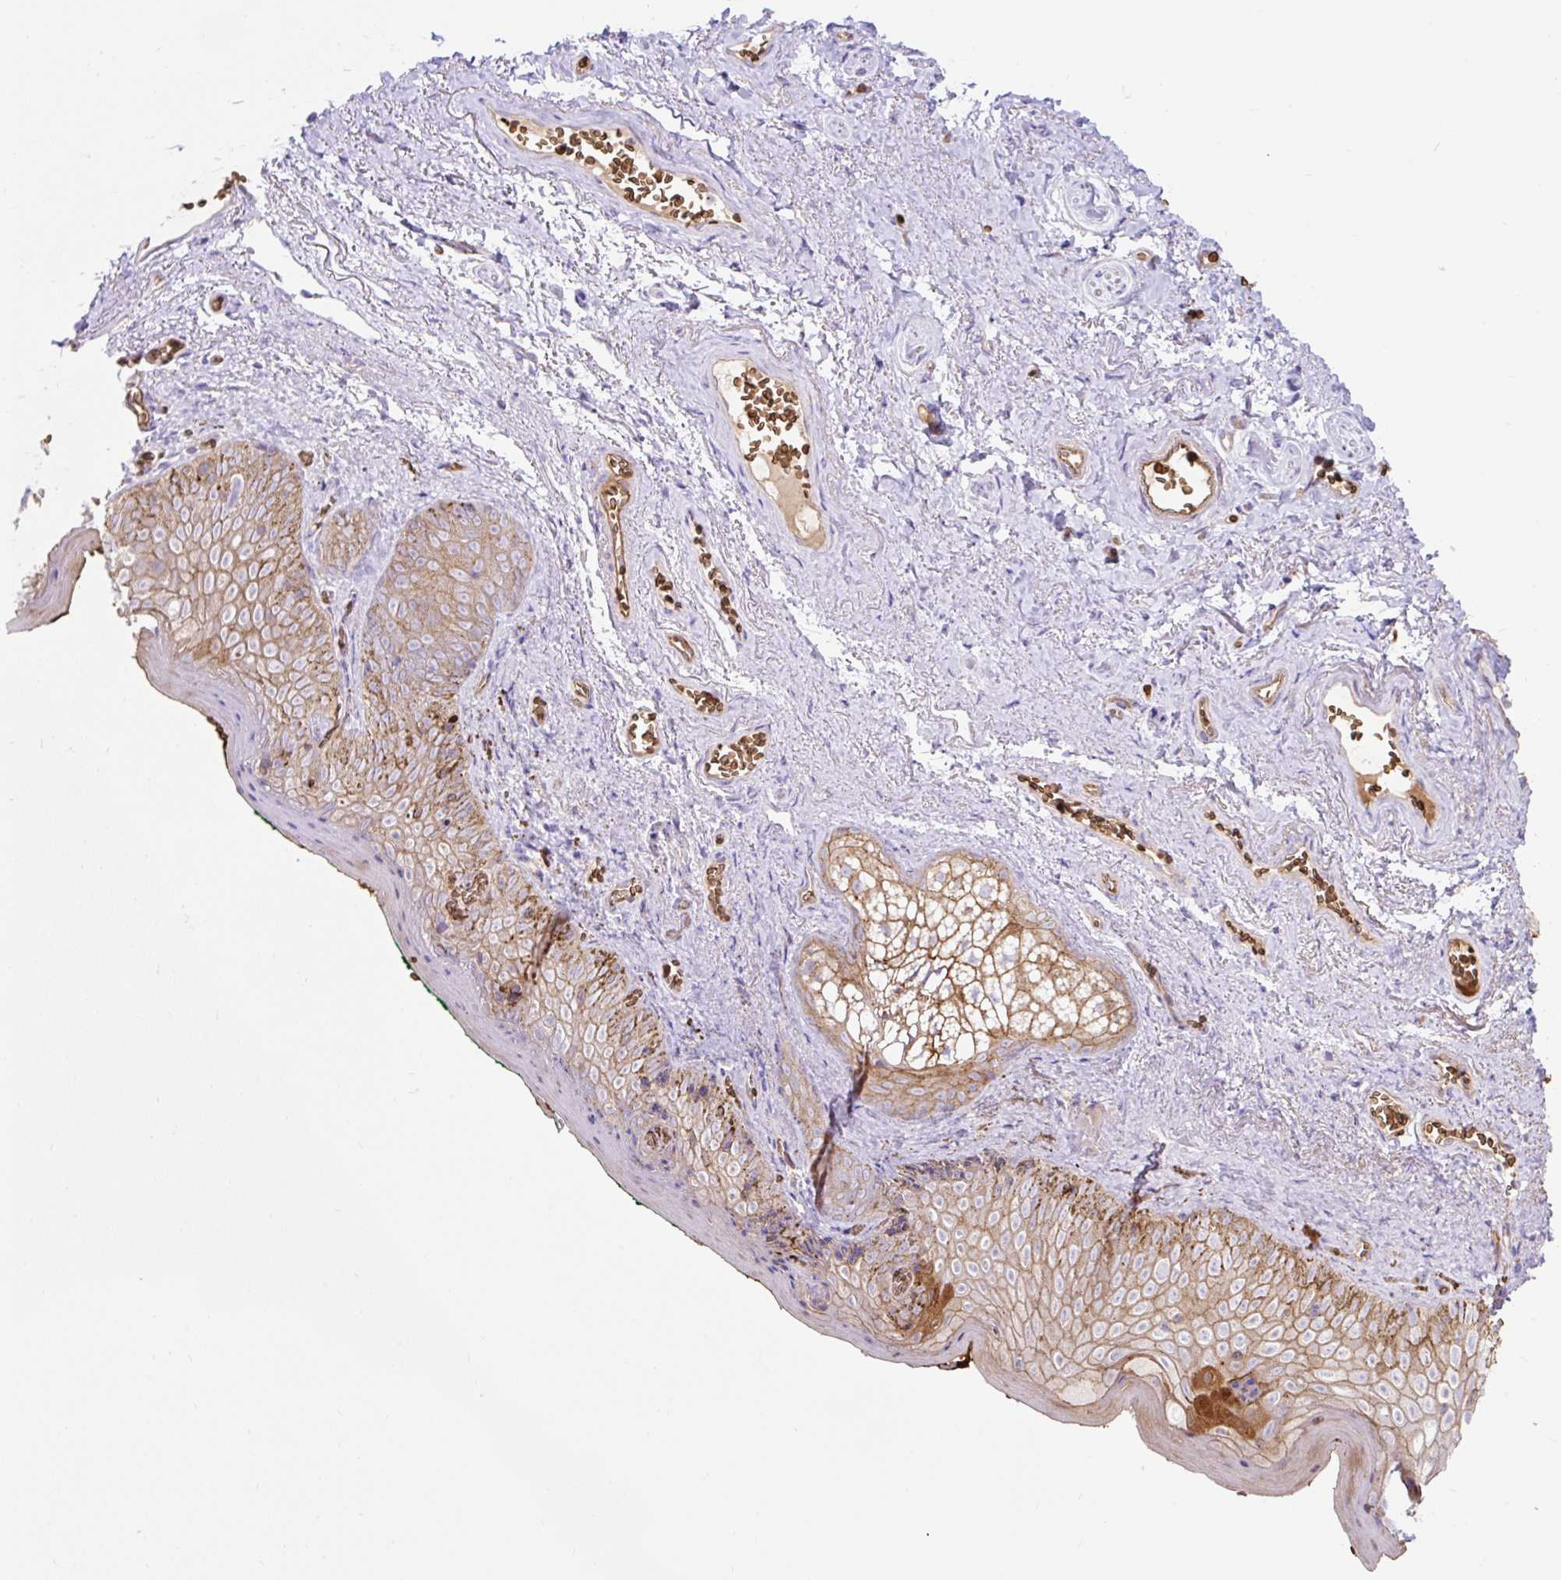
{"staining": {"intensity": "weak", "quantity": "25%-75%", "location": "cytoplasmic/membranous"}, "tissue": "vagina", "cell_type": "Squamous epithelial cells", "image_type": "normal", "snomed": [{"axis": "morphology", "description": "Normal tissue, NOS"}, {"axis": "topography", "description": "Vulva"}, {"axis": "topography", "description": "Vagina"}, {"axis": "topography", "description": "Peripheral nerve tissue"}], "caption": "Immunohistochemistry (IHC) of normal vagina shows low levels of weak cytoplasmic/membranous positivity in approximately 25%-75% of squamous epithelial cells. The staining is performed using DAB (3,3'-diaminobenzidine) brown chromogen to label protein expression. The nuclei are counter-stained blue using hematoxylin.", "gene": "HIP1R", "patient": {"sex": "female", "age": 66}}